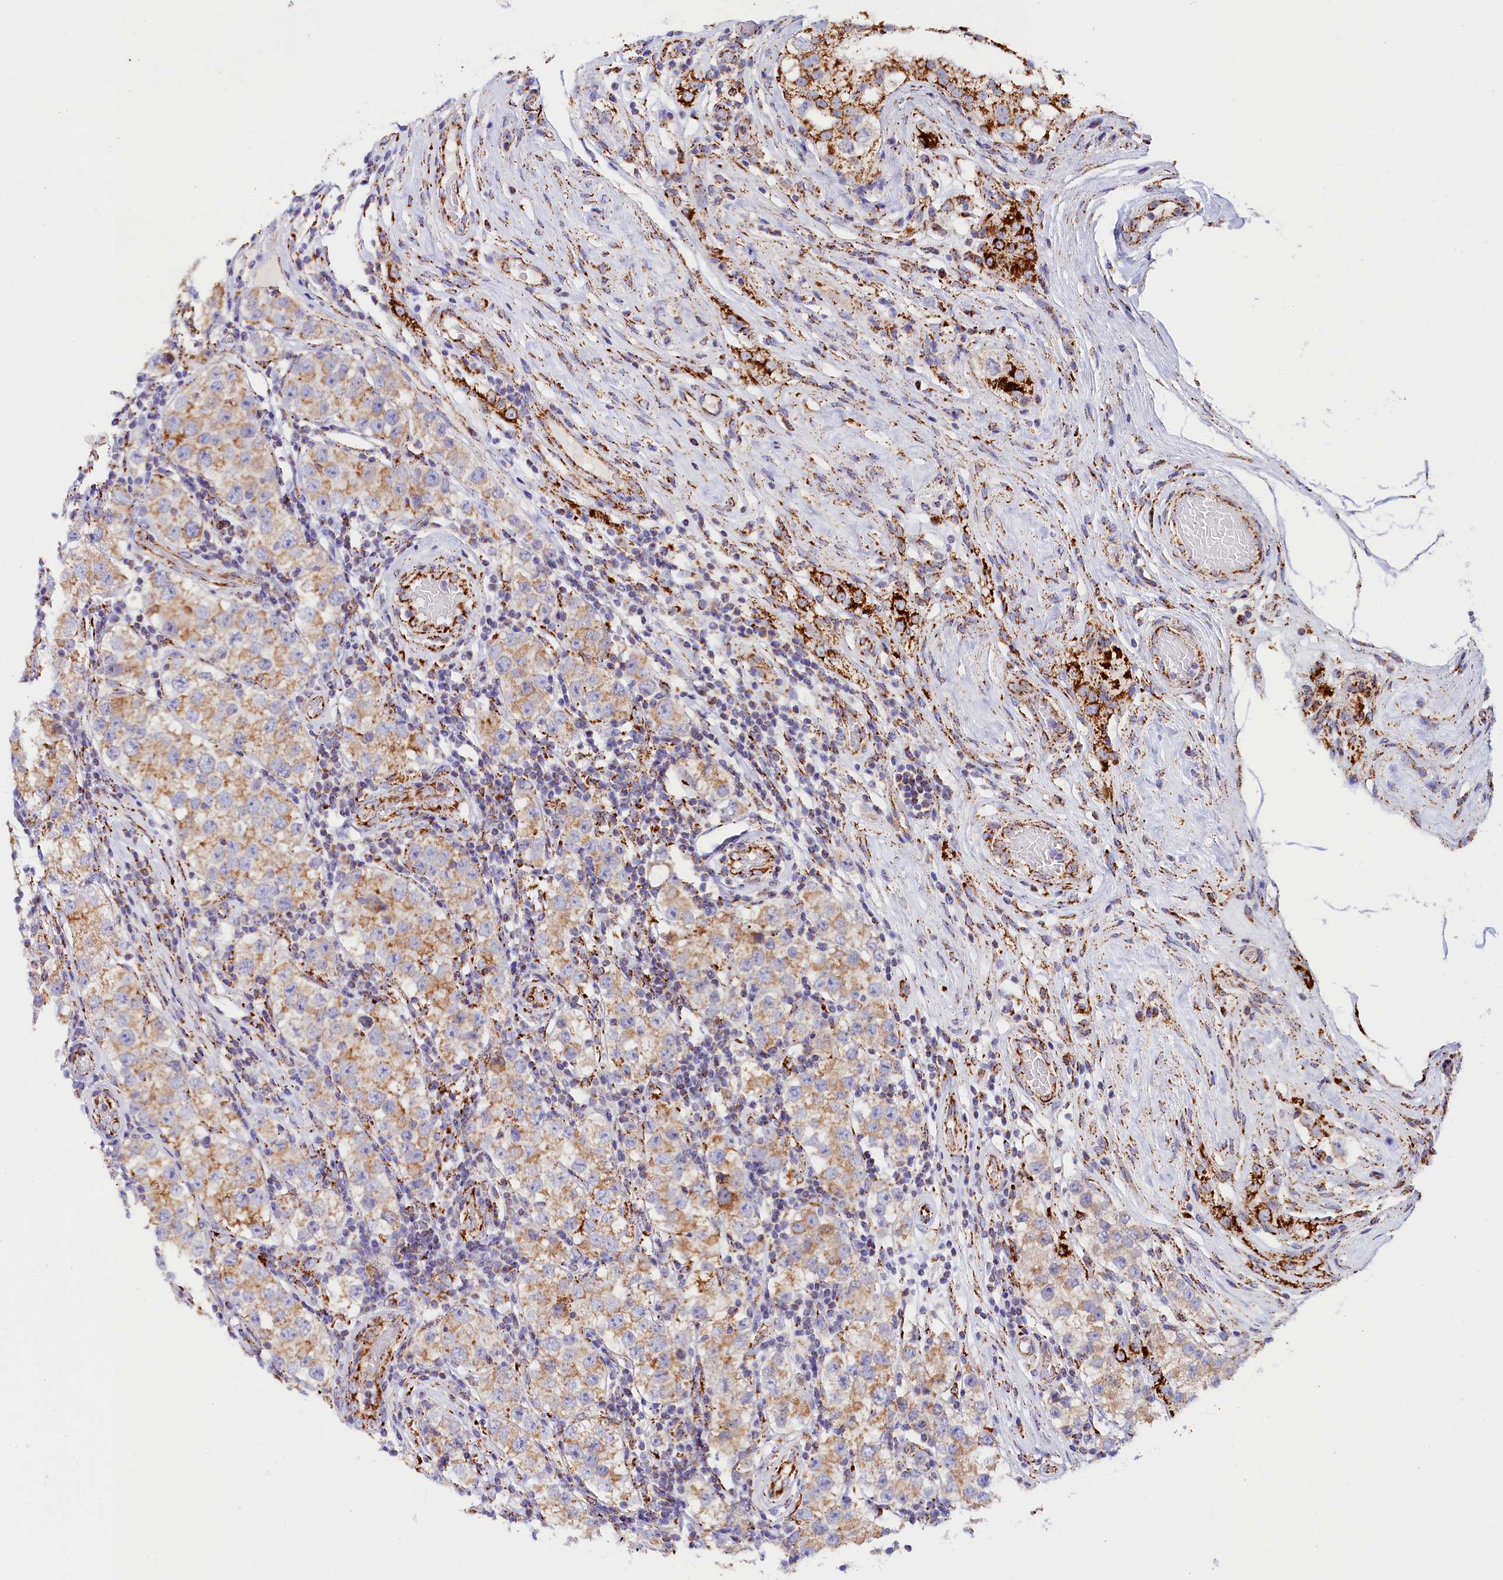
{"staining": {"intensity": "moderate", "quantity": ">75%", "location": "cytoplasmic/membranous"}, "tissue": "testis cancer", "cell_type": "Tumor cells", "image_type": "cancer", "snomed": [{"axis": "morphology", "description": "Seminoma, NOS"}, {"axis": "topography", "description": "Testis"}], "caption": "Immunohistochemistry (IHC) (DAB (3,3'-diaminobenzidine)) staining of testis seminoma reveals moderate cytoplasmic/membranous protein positivity in about >75% of tumor cells.", "gene": "AKTIP", "patient": {"sex": "male", "age": 34}}